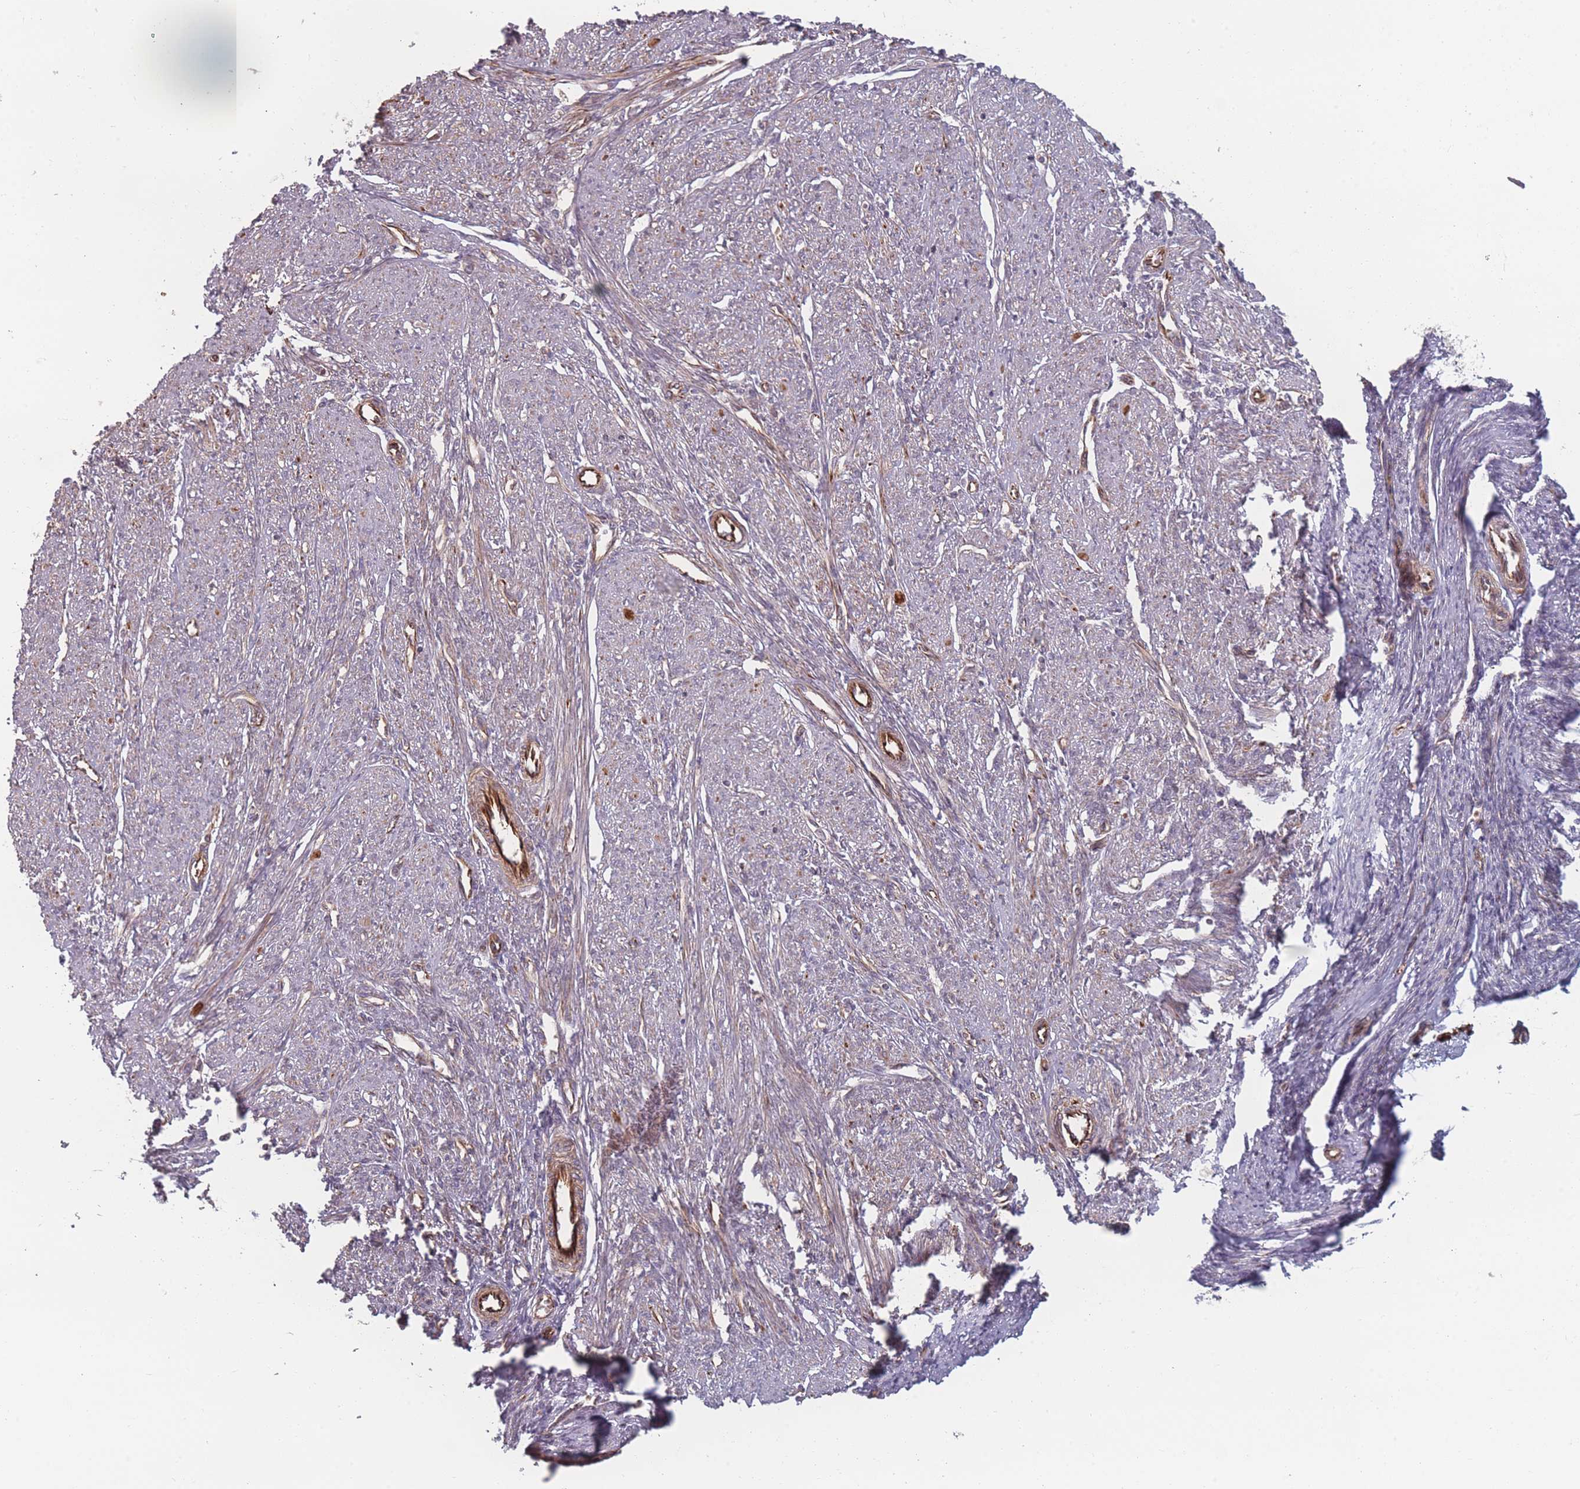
{"staining": {"intensity": "moderate", "quantity": "25%-75%", "location": "cytoplasmic/membranous"}, "tissue": "smooth muscle", "cell_type": "Smooth muscle cells", "image_type": "normal", "snomed": [{"axis": "morphology", "description": "Normal tissue, NOS"}, {"axis": "topography", "description": "Smooth muscle"}, {"axis": "topography", "description": "Uterus"}], "caption": "This is a histology image of immunohistochemistry (IHC) staining of normal smooth muscle, which shows moderate staining in the cytoplasmic/membranous of smooth muscle cells.", "gene": "EEF1AKMT2", "patient": {"sex": "female", "age": 59}}